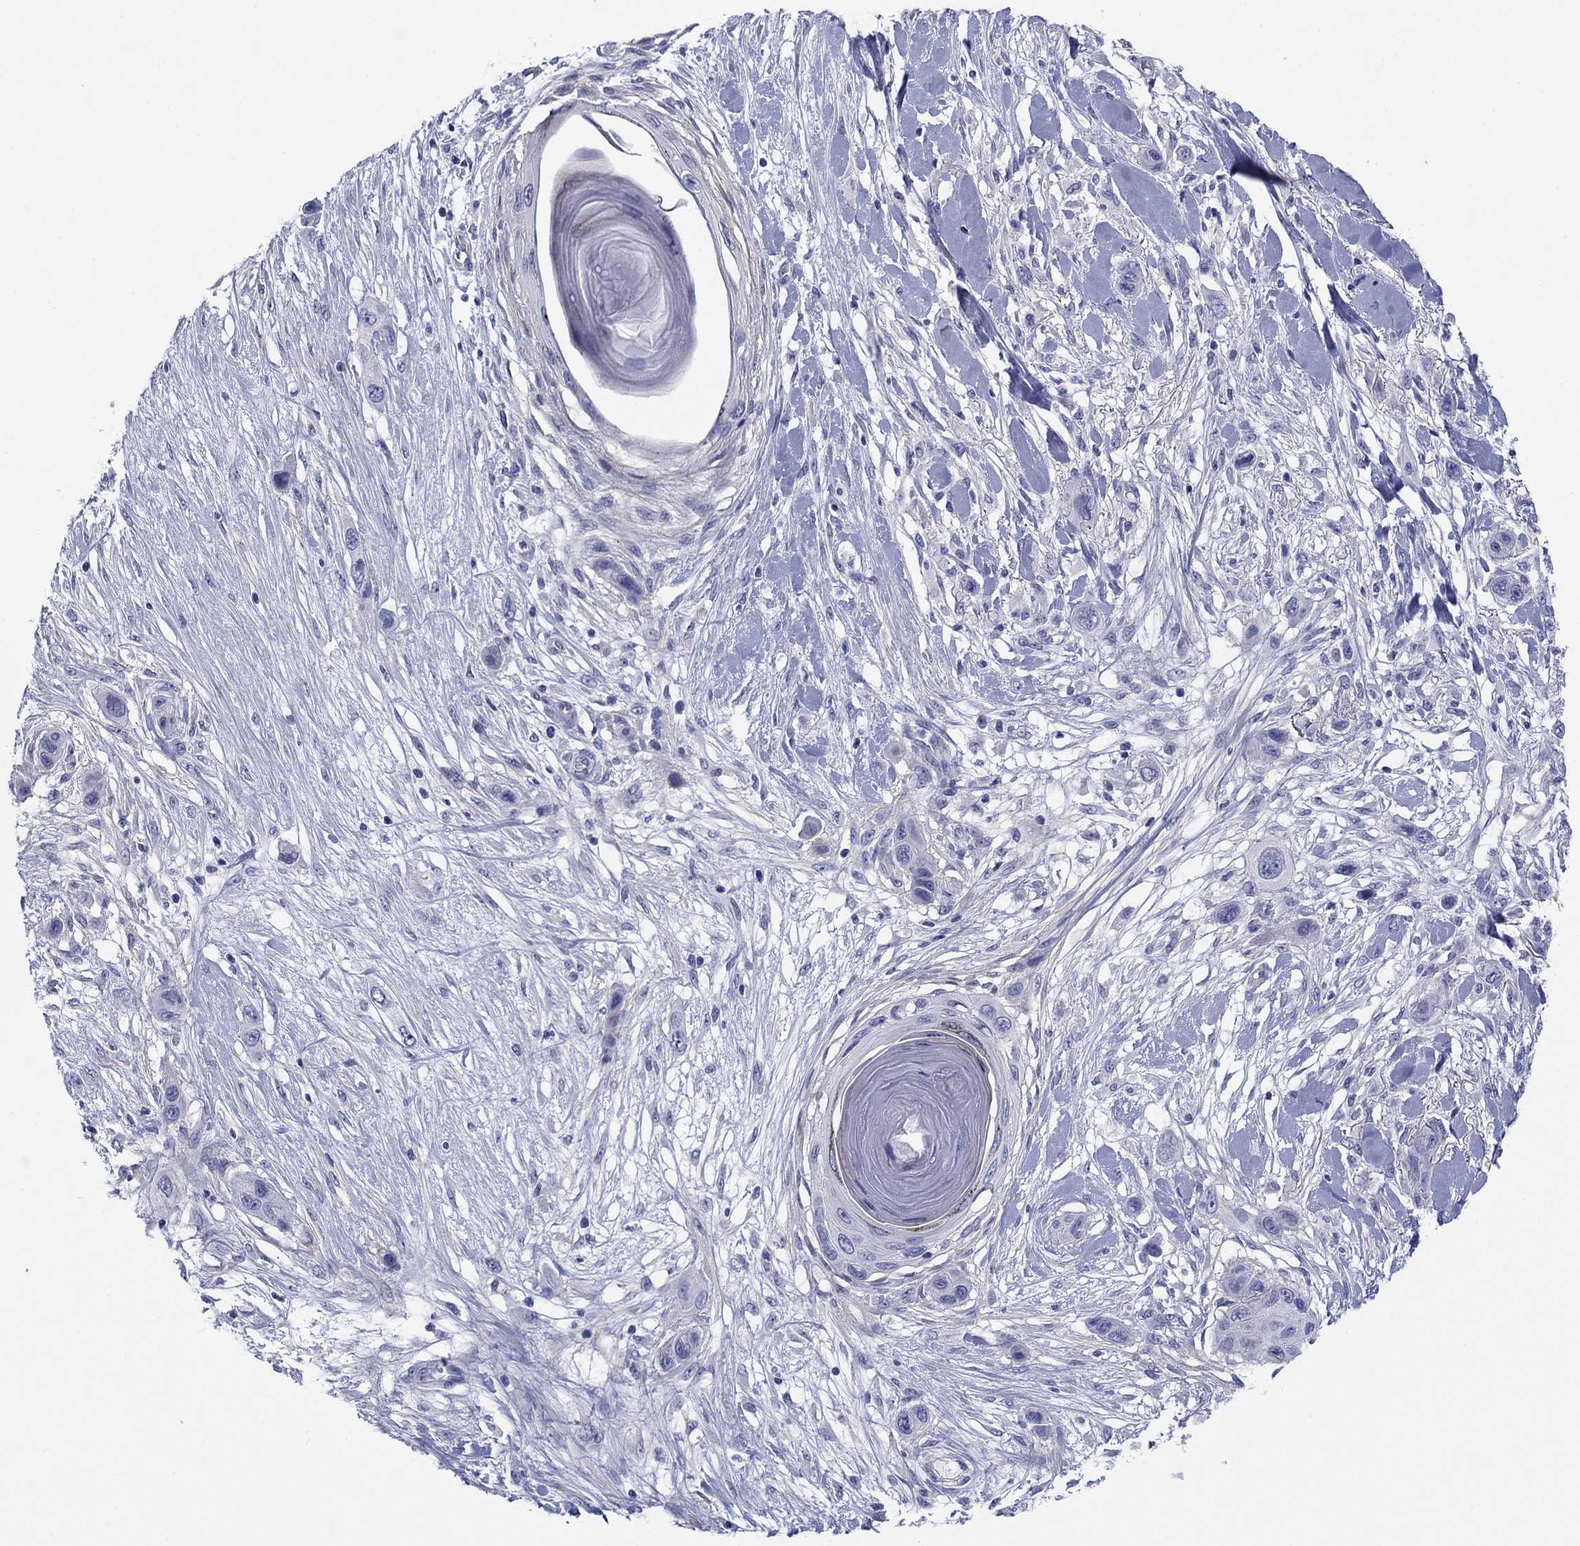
{"staining": {"intensity": "negative", "quantity": "none", "location": "none"}, "tissue": "skin cancer", "cell_type": "Tumor cells", "image_type": "cancer", "snomed": [{"axis": "morphology", "description": "Squamous cell carcinoma, NOS"}, {"axis": "topography", "description": "Skin"}], "caption": "A photomicrograph of skin cancer (squamous cell carcinoma) stained for a protein reveals no brown staining in tumor cells.", "gene": "PRKCG", "patient": {"sex": "male", "age": 79}}